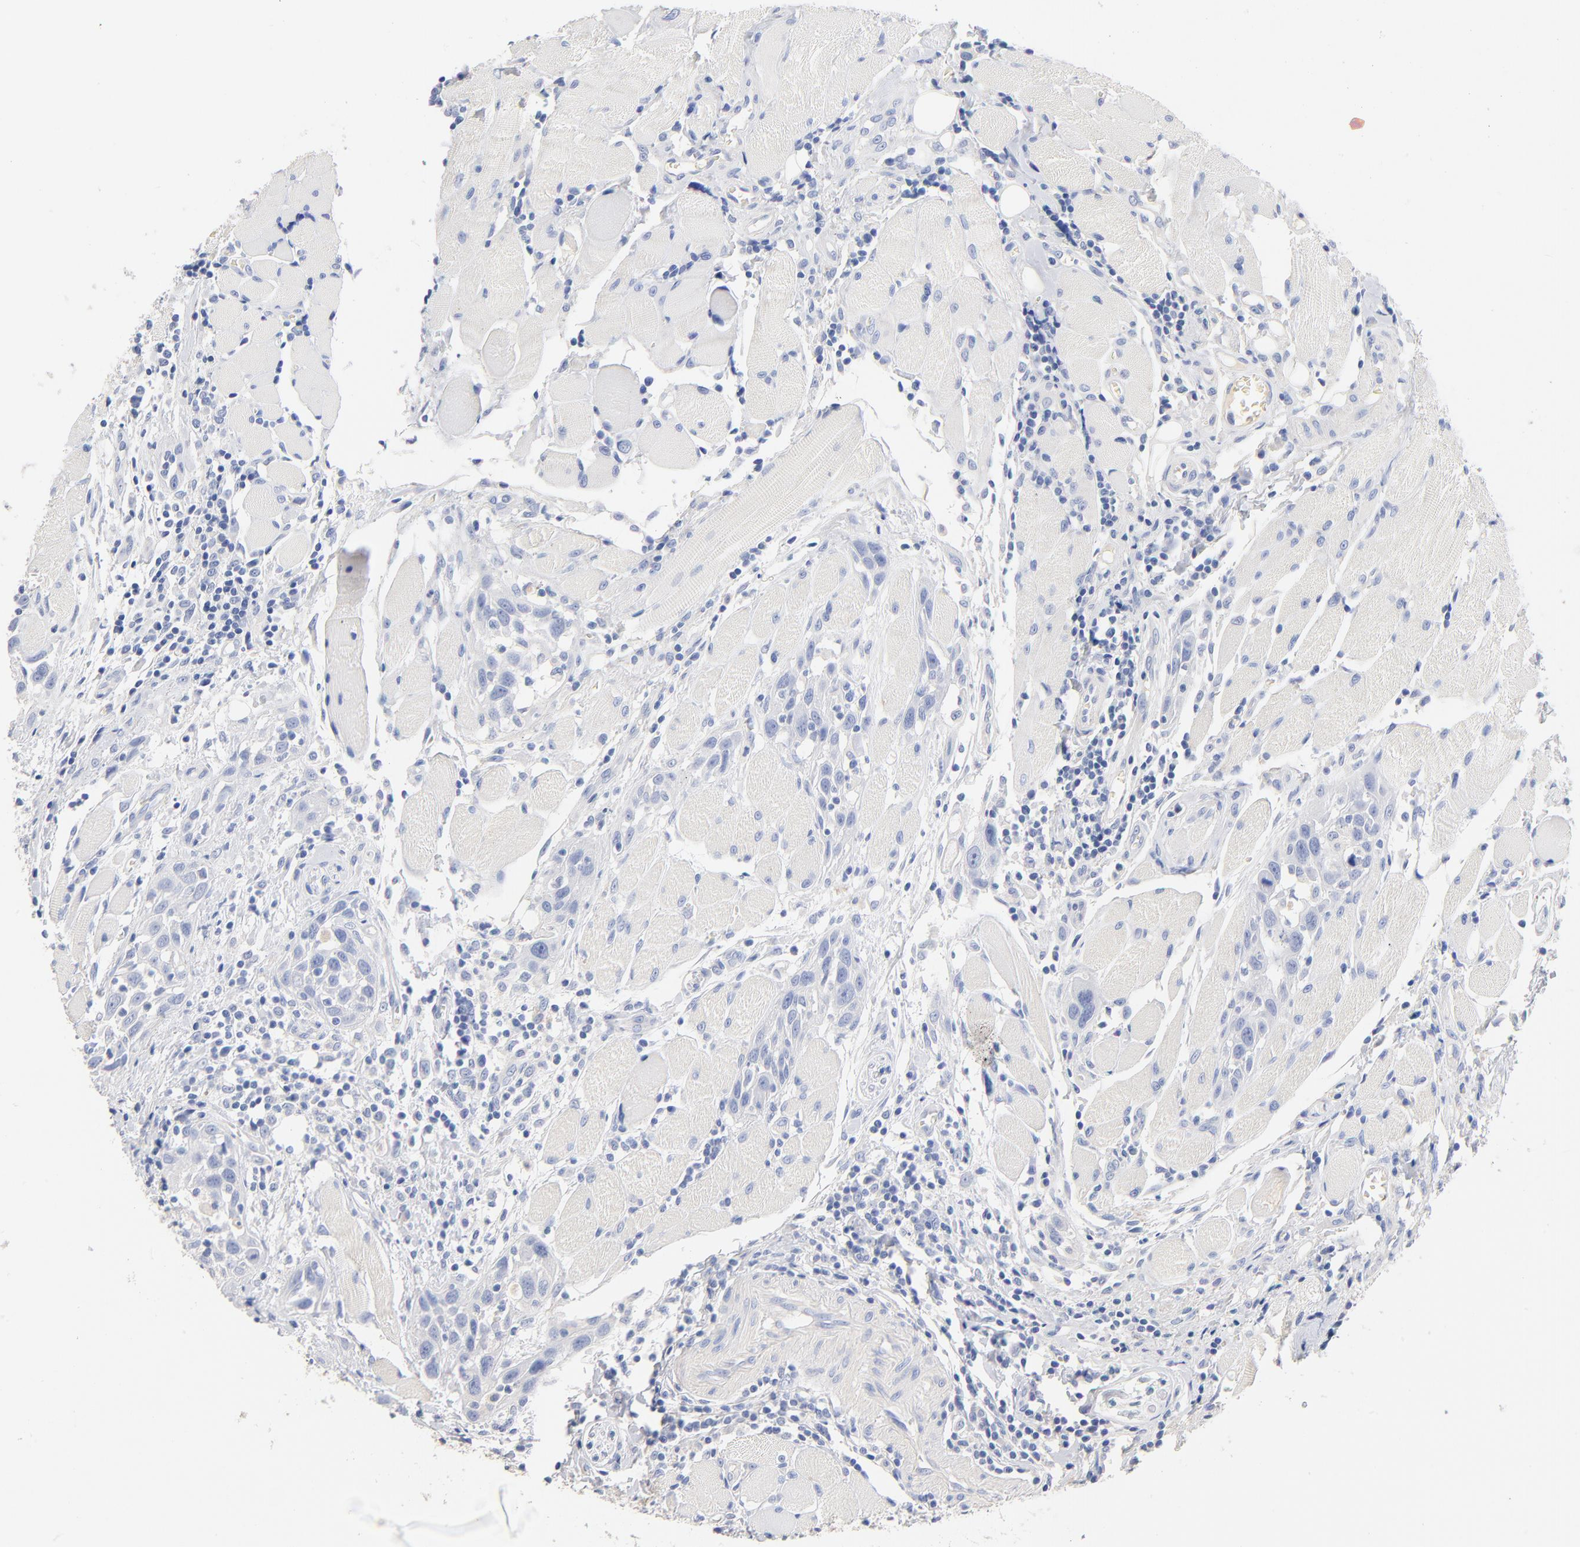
{"staining": {"intensity": "negative", "quantity": "none", "location": "none"}, "tissue": "head and neck cancer", "cell_type": "Tumor cells", "image_type": "cancer", "snomed": [{"axis": "morphology", "description": "Squamous cell carcinoma, NOS"}, {"axis": "topography", "description": "Oral tissue"}, {"axis": "topography", "description": "Head-Neck"}], "caption": "Image shows no protein positivity in tumor cells of squamous cell carcinoma (head and neck) tissue.", "gene": "CPS1", "patient": {"sex": "female", "age": 50}}